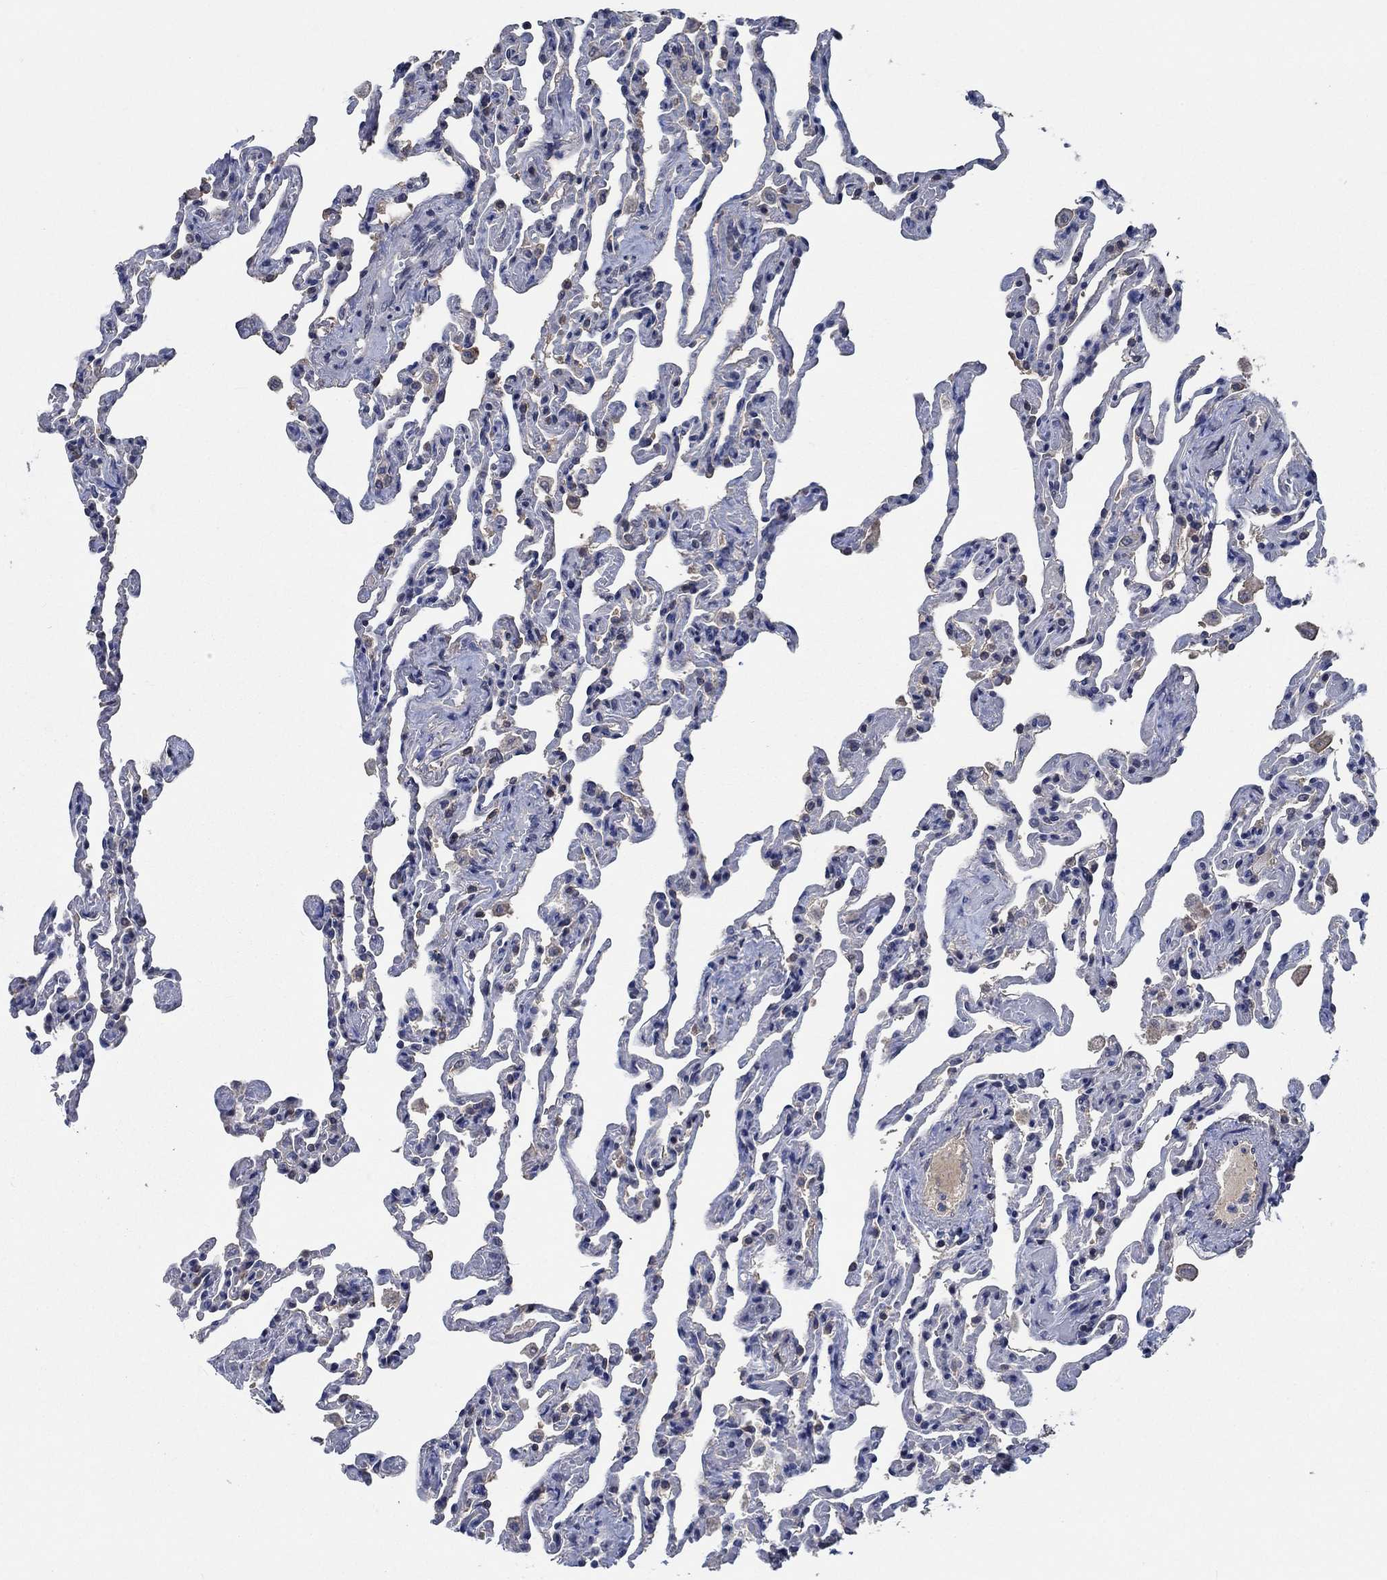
{"staining": {"intensity": "negative", "quantity": "none", "location": "none"}, "tissue": "lung", "cell_type": "Alveolar cells", "image_type": "normal", "snomed": [{"axis": "morphology", "description": "Normal tissue, NOS"}, {"axis": "topography", "description": "Lung"}], "caption": "Alveolar cells are negative for protein expression in unremarkable human lung. Brightfield microscopy of immunohistochemistry stained with DAB (brown) and hematoxylin (blue), captured at high magnification.", "gene": "OBSCN", "patient": {"sex": "female", "age": 43}}